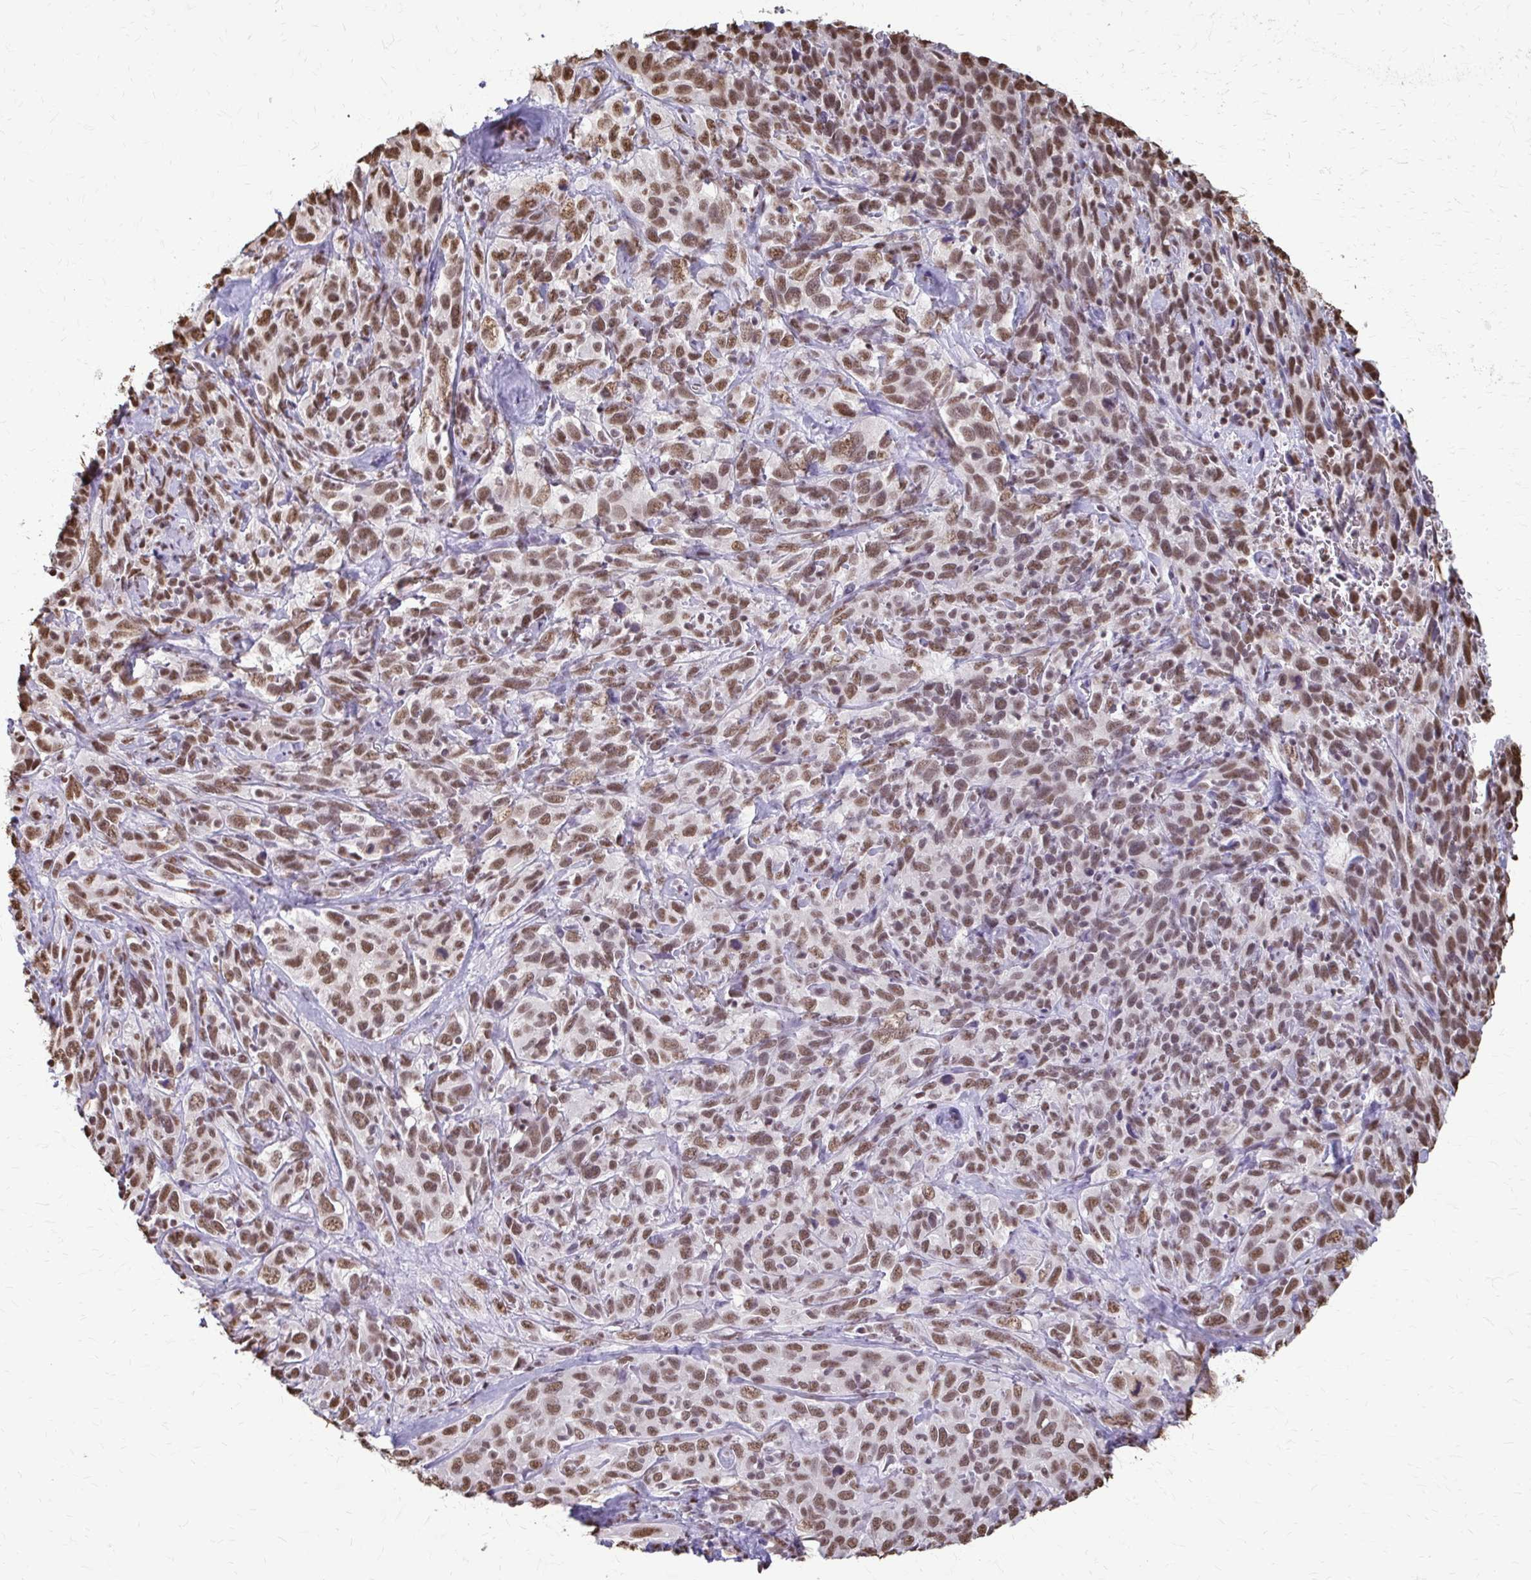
{"staining": {"intensity": "moderate", "quantity": ">75%", "location": "nuclear"}, "tissue": "cervical cancer", "cell_type": "Tumor cells", "image_type": "cancer", "snomed": [{"axis": "morphology", "description": "Normal tissue, NOS"}, {"axis": "morphology", "description": "Squamous cell carcinoma, NOS"}, {"axis": "topography", "description": "Cervix"}], "caption": "Cervical squamous cell carcinoma stained with a protein marker displays moderate staining in tumor cells.", "gene": "SNRPA", "patient": {"sex": "female", "age": 51}}